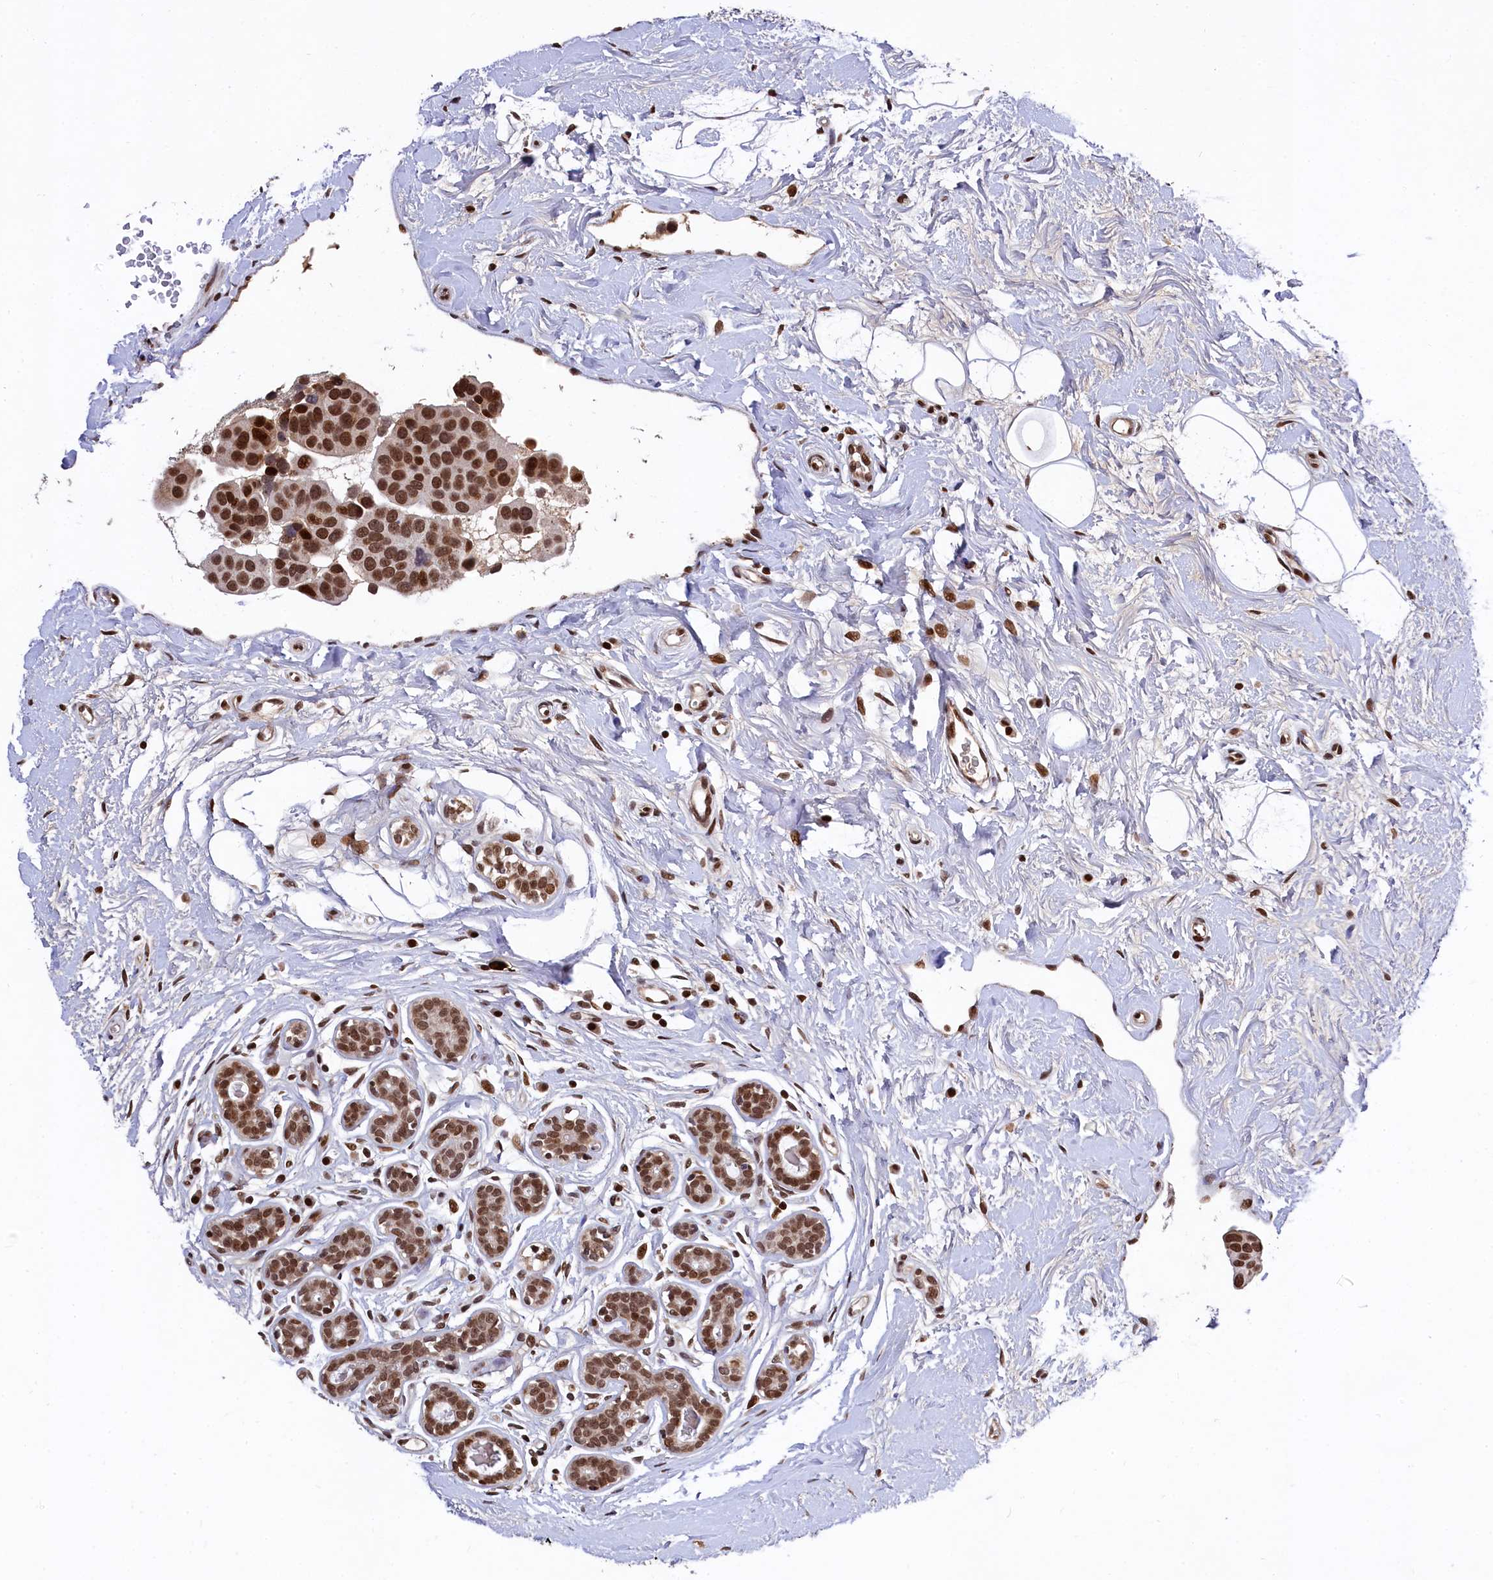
{"staining": {"intensity": "moderate", "quantity": ">75%", "location": "nuclear"}, "tissue": "breast cancer", "cell_type": "Tumor cells", "image_type": "cancer", "snomed": [{"axis": "morphology", "description": "Normal tissue, NOS"}, {"axis": "morphology", "description": "Duct carcinoma"}, {"axis": "topography", "description": "Breast"}], "caption": "Breast cancer (invasive ductal carcinoma) was stained to show a protein in brown. There is medium levels of moderate nuclear positivity in about >75% of tumor cells.", "gene": "FAM217B", "patient": {"sex": "female", "age": 39}}